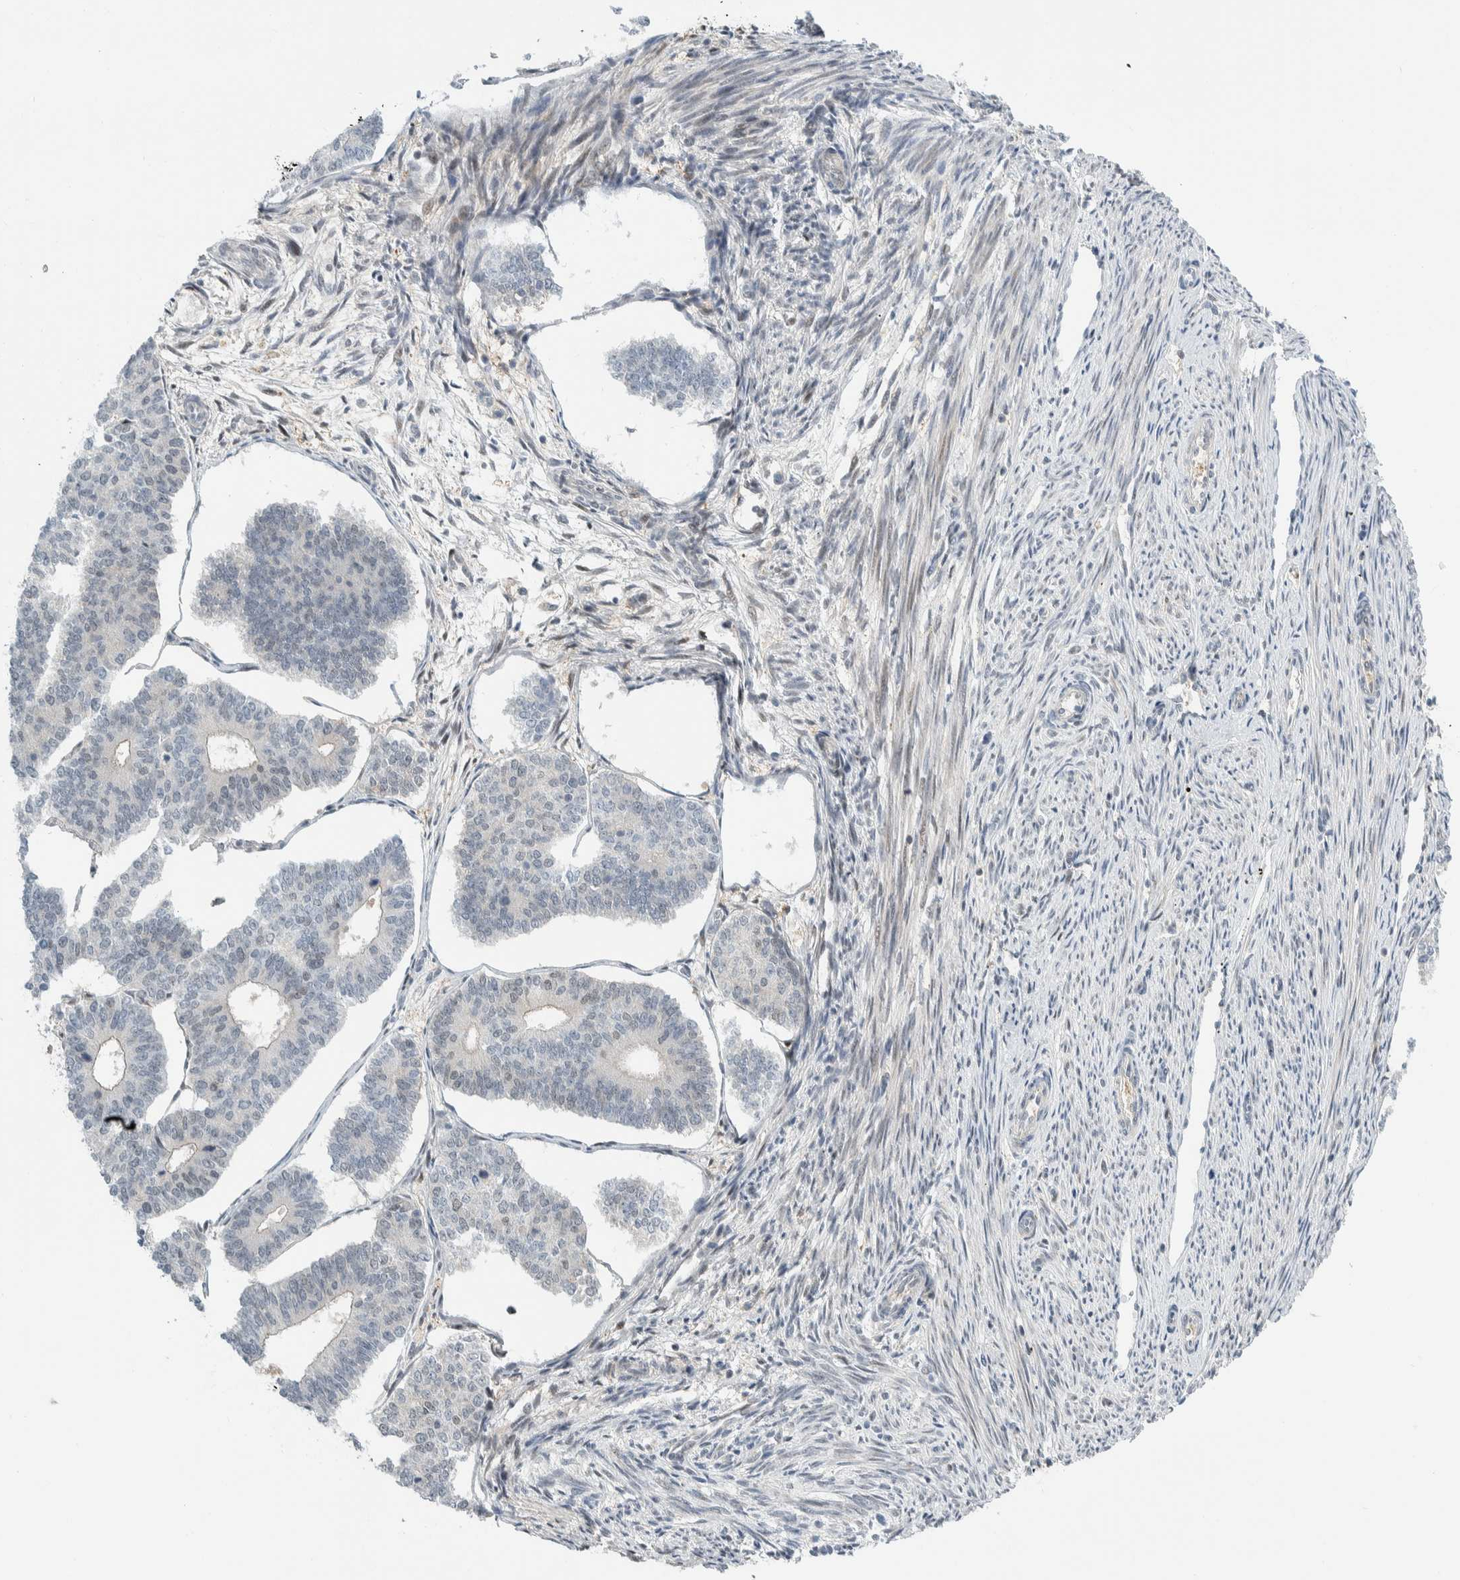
{"staining": {"intensity": "negative", "quantity": "none", "location": "none"}, "tissue": "endometrial cancer", "cell_type": "Tumor cells", "image_type": "cancer", "snomed": [{"axis": "morphology", "description": "Adenocarcinoma, NOS"}, {"axis": "topography", "description": "Endometrium"}], "caption": "Endometrial cancer was stained to show a protein in brown. There is no significant staining in tumor cells.", "gene": "NCR3LG1", "patient": {"sex": "female", "age": 70}}